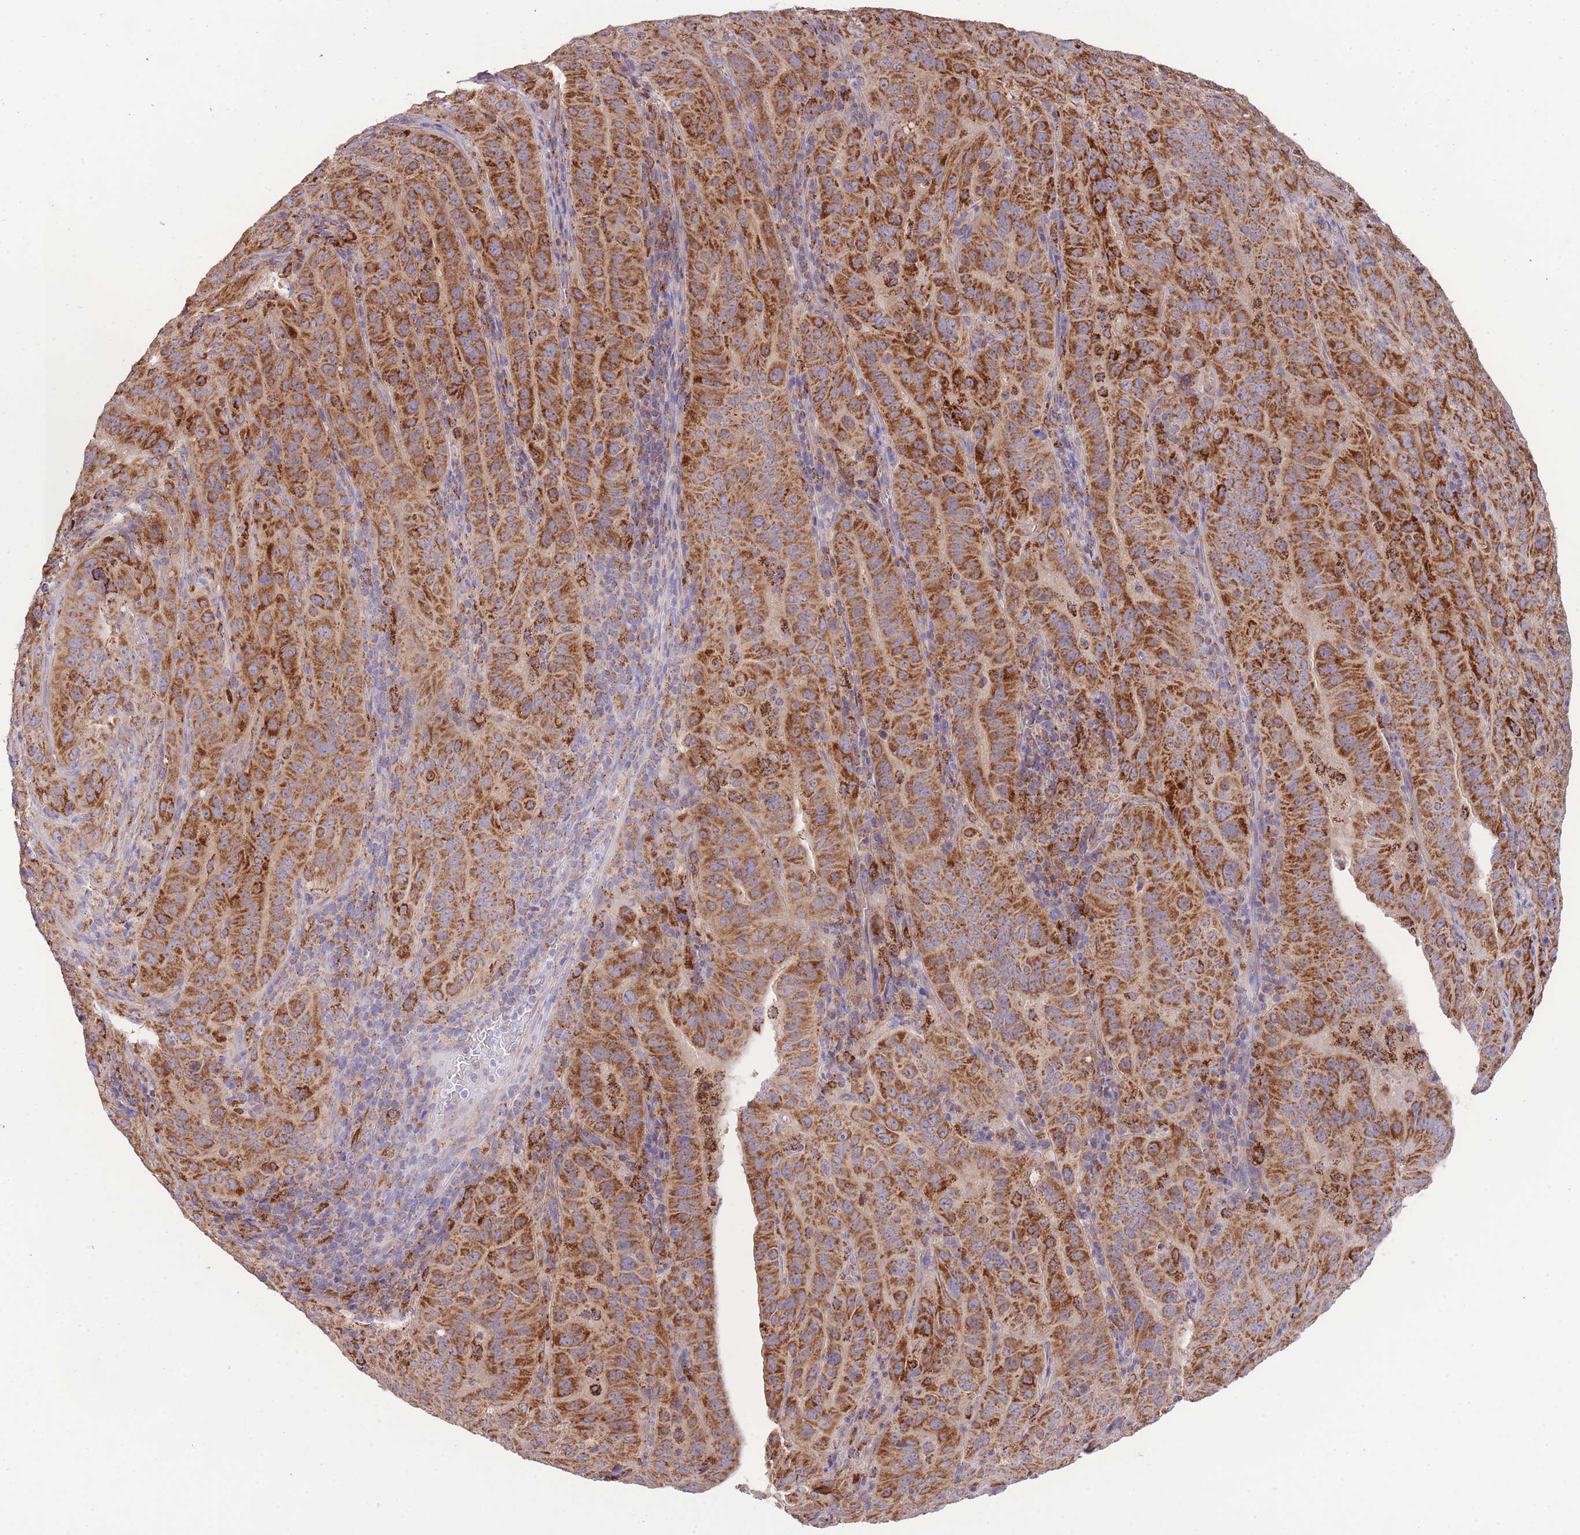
{"staining": {"intensity": "strong", "quantity": ">75%", "location": "cytoplasmic/membranous"}, "tissue": "pancreatic cancer", "cell_type": "Tumor cells", "image_type": "cancer", "snomed": [{"axis": "morphology", "description": "Adenocarcinoma, NOS"}, {"axis": "topography", "description": "Pancreas"}], "caption": "Strong cytoplasmic/membranous protein expression is identified in about >75% of tumor cells in pancreatic cancer. The protein is shown in brown color, while the nuclei are stained blue.", "gene": "ST3GAL3", "patient": {"sex": "male", "age": 63}}